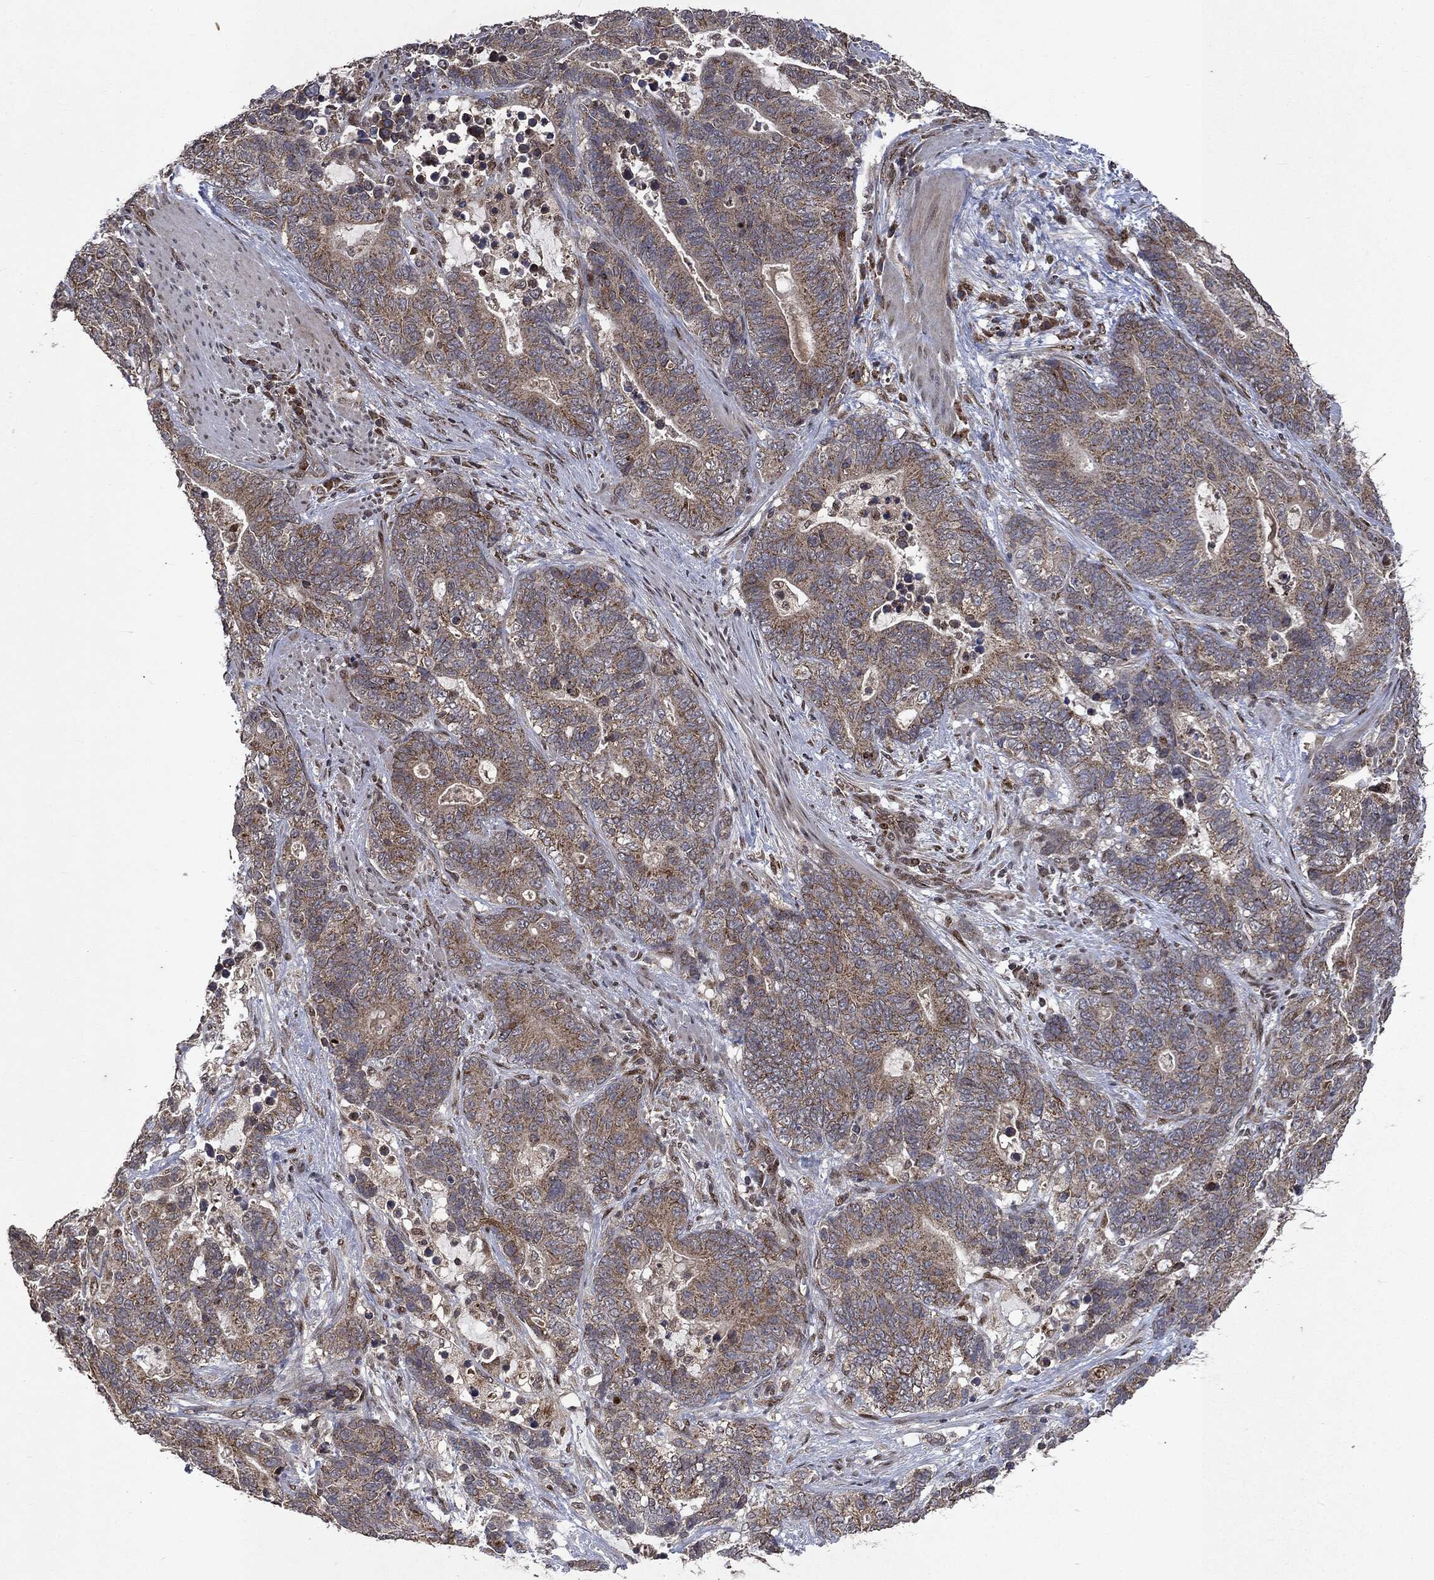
{"staining": {"intensity": "moderate", "quantity": "25%-75%", "location": "cytoplasmic/membranous"}, "tissue": "stomach cancer", "cell_type": "Tumor cells", "image_type": "cancer", "snomed": [{"axis": "morphology", "description": "Normal tissue, NOS"}, {"axis": "morphology", "description": "Adenocarcinoma, NOS"}, {"axis": "topography", "description": "Stomach"}], "caption": "Stomach cancer tissue shows moderate cytoplasmic/membranous staining in about 25%-75% of tumor cells, visualized by immunohistochemistry. (IHC, brightfield microscopy, high magnification).", "gene": "PLPPR2", "patient": {"sex": "female", "age": 64}}